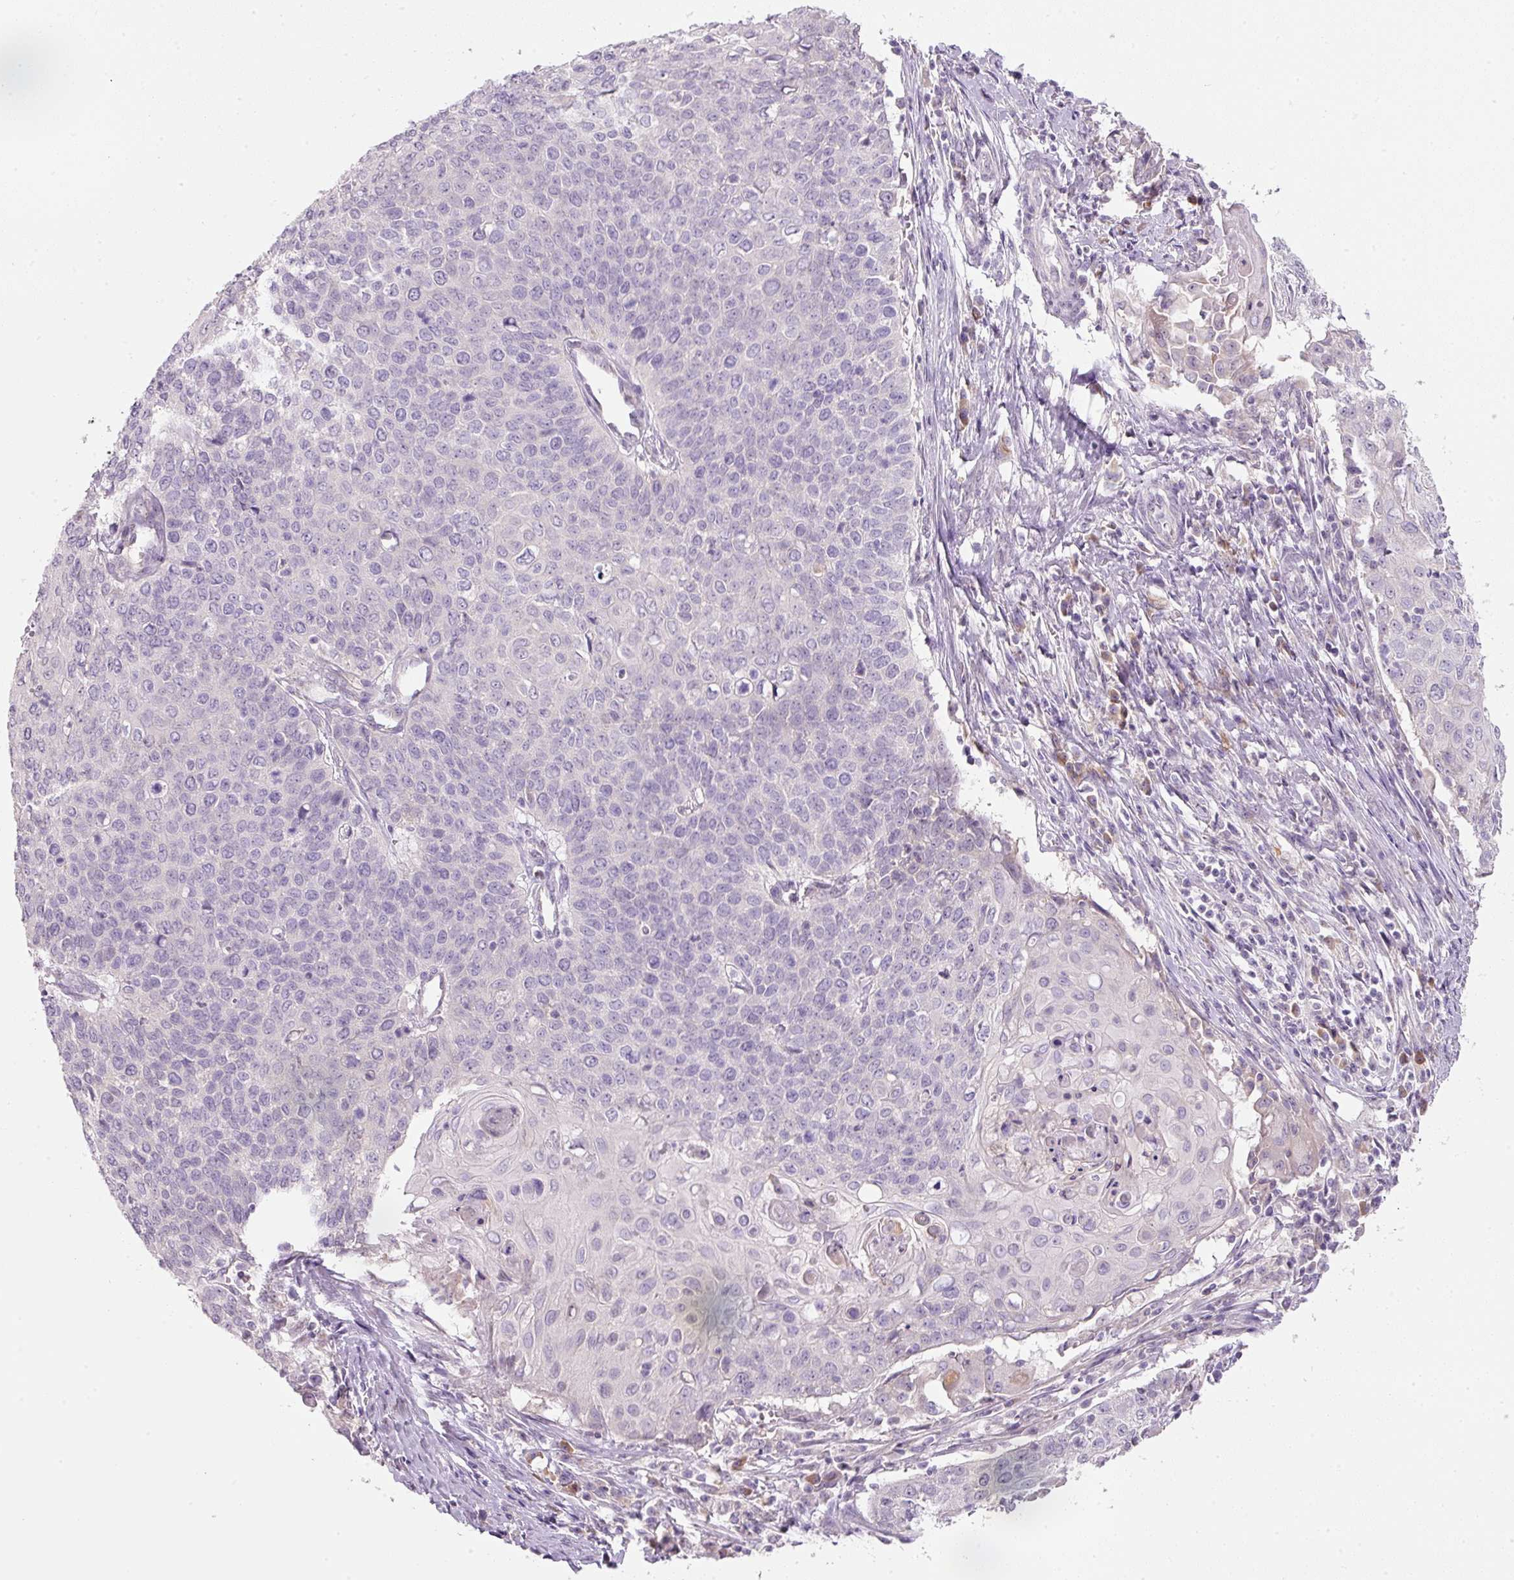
{"staining": {"intensity": "negative", "quantity": "none", "location": "none"}, "tissue": "cervical cancer", "cell_type": "Tumor cells", "image_type": "cancer", "snomed": [{"axis": "morphology", "description": "Squamous cell carcinoma, NOS"}, {"axis": "topography", "description": "Cervix"}], "caption": "Tumor cells show no significant protein positivity in squamous cell carcinoma (cervical).", "gene": "TMEM37", "patient": {"sex": "female", "age": 39}}